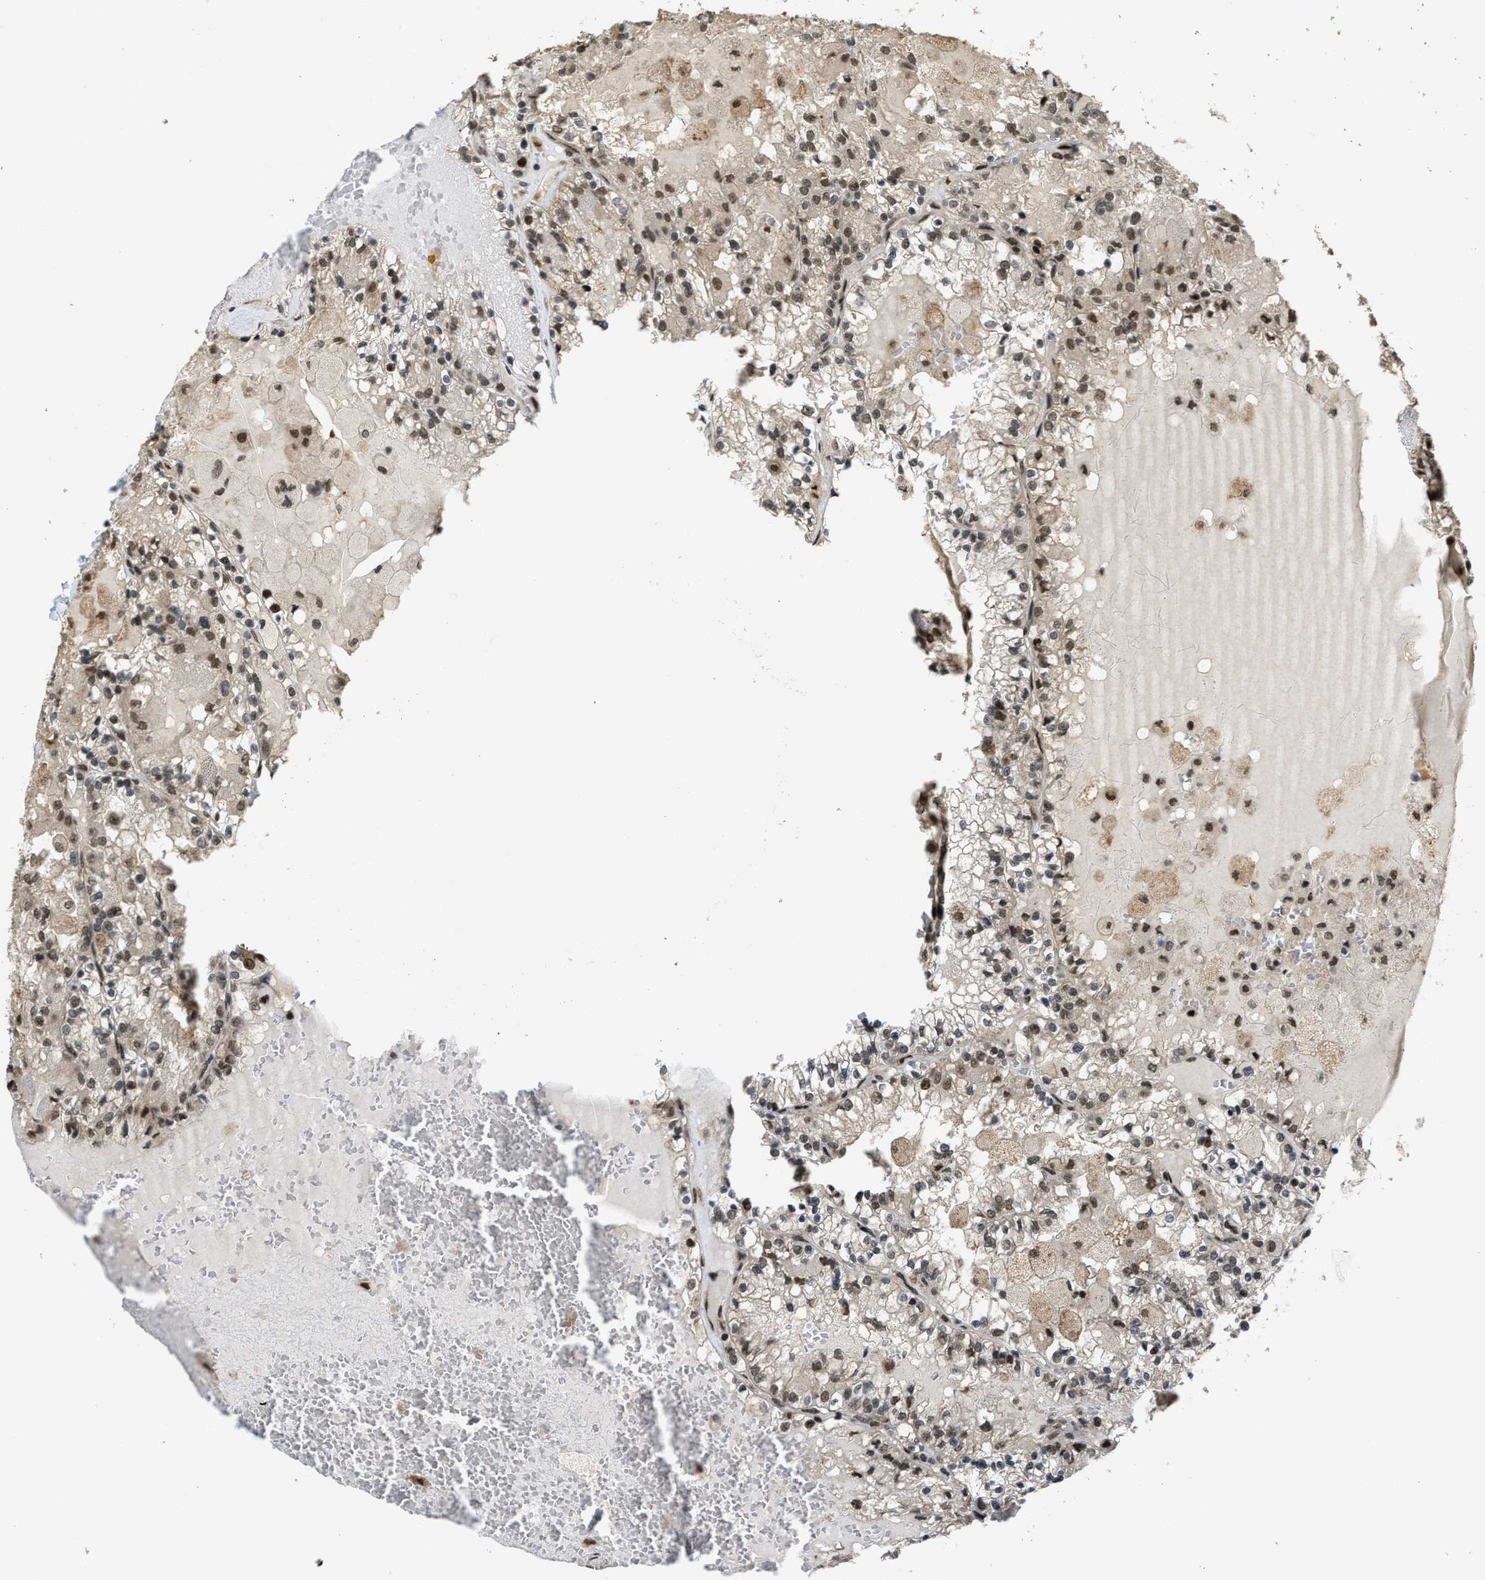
{"staining": {"intensity": "moderate", "quantity": ">75%", "location": "nuclear"}, "tissue": "renal cancer", "cell_type": "Tumor cells", "image_type": "cancer", "snomed": [{"axis": "morphology", "description": "Adenocarcinoma, NOS"}, {"axis": "topography", "description": "Kidney"}], "caption": "Immunohistochemical staining of human renal adenocarcinoma exhibits moderate nuclear protein positivity in approximately >75% of tumor cells.", "gene": "SERTAD2", "patient": {"sex": "female", "age": 56}}